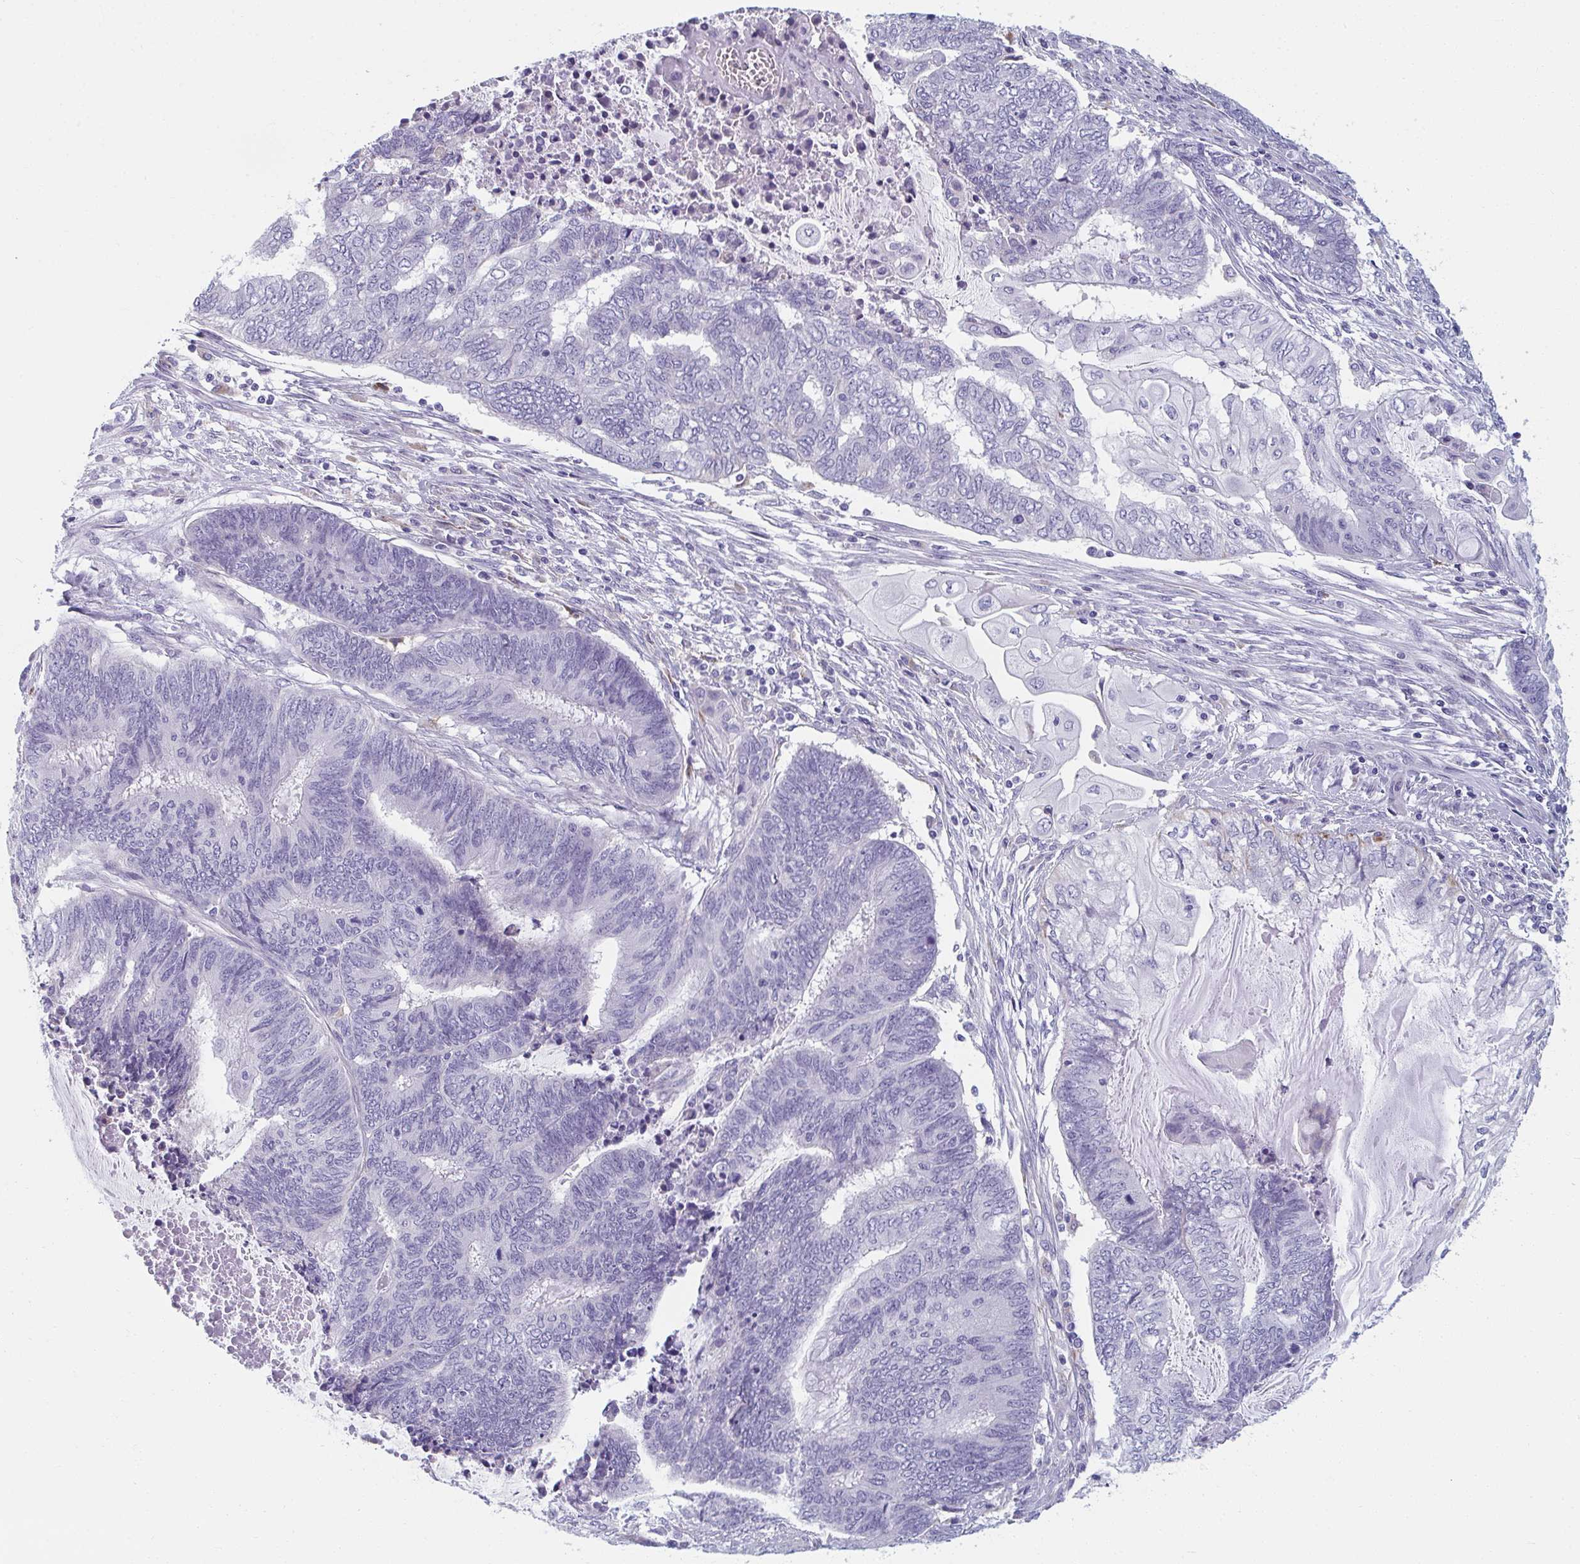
{"staining": {"intensity": "negative", "quantity": "none", "location": "none"}, "tissue": "endometrial cancer", "cell_type": "Tumor cells", "image_type": "cancer", "snomed": [{"axis": "morphology", "description": "Adenocarcinoma, NOS"}, {"axis": "topography", "description": "Uterus"}, {"axis": "topography", "description": "Endometrium"}], "caption": "There is no significant staining in tumor cells of adenocarcinoma (endometrial). The staining is performed using DAB brown chromogen with nuclei counter-stained in using hematoxylin.", "gene": "EIF1AD", "patient": {"sex": "female", "age": 70}}